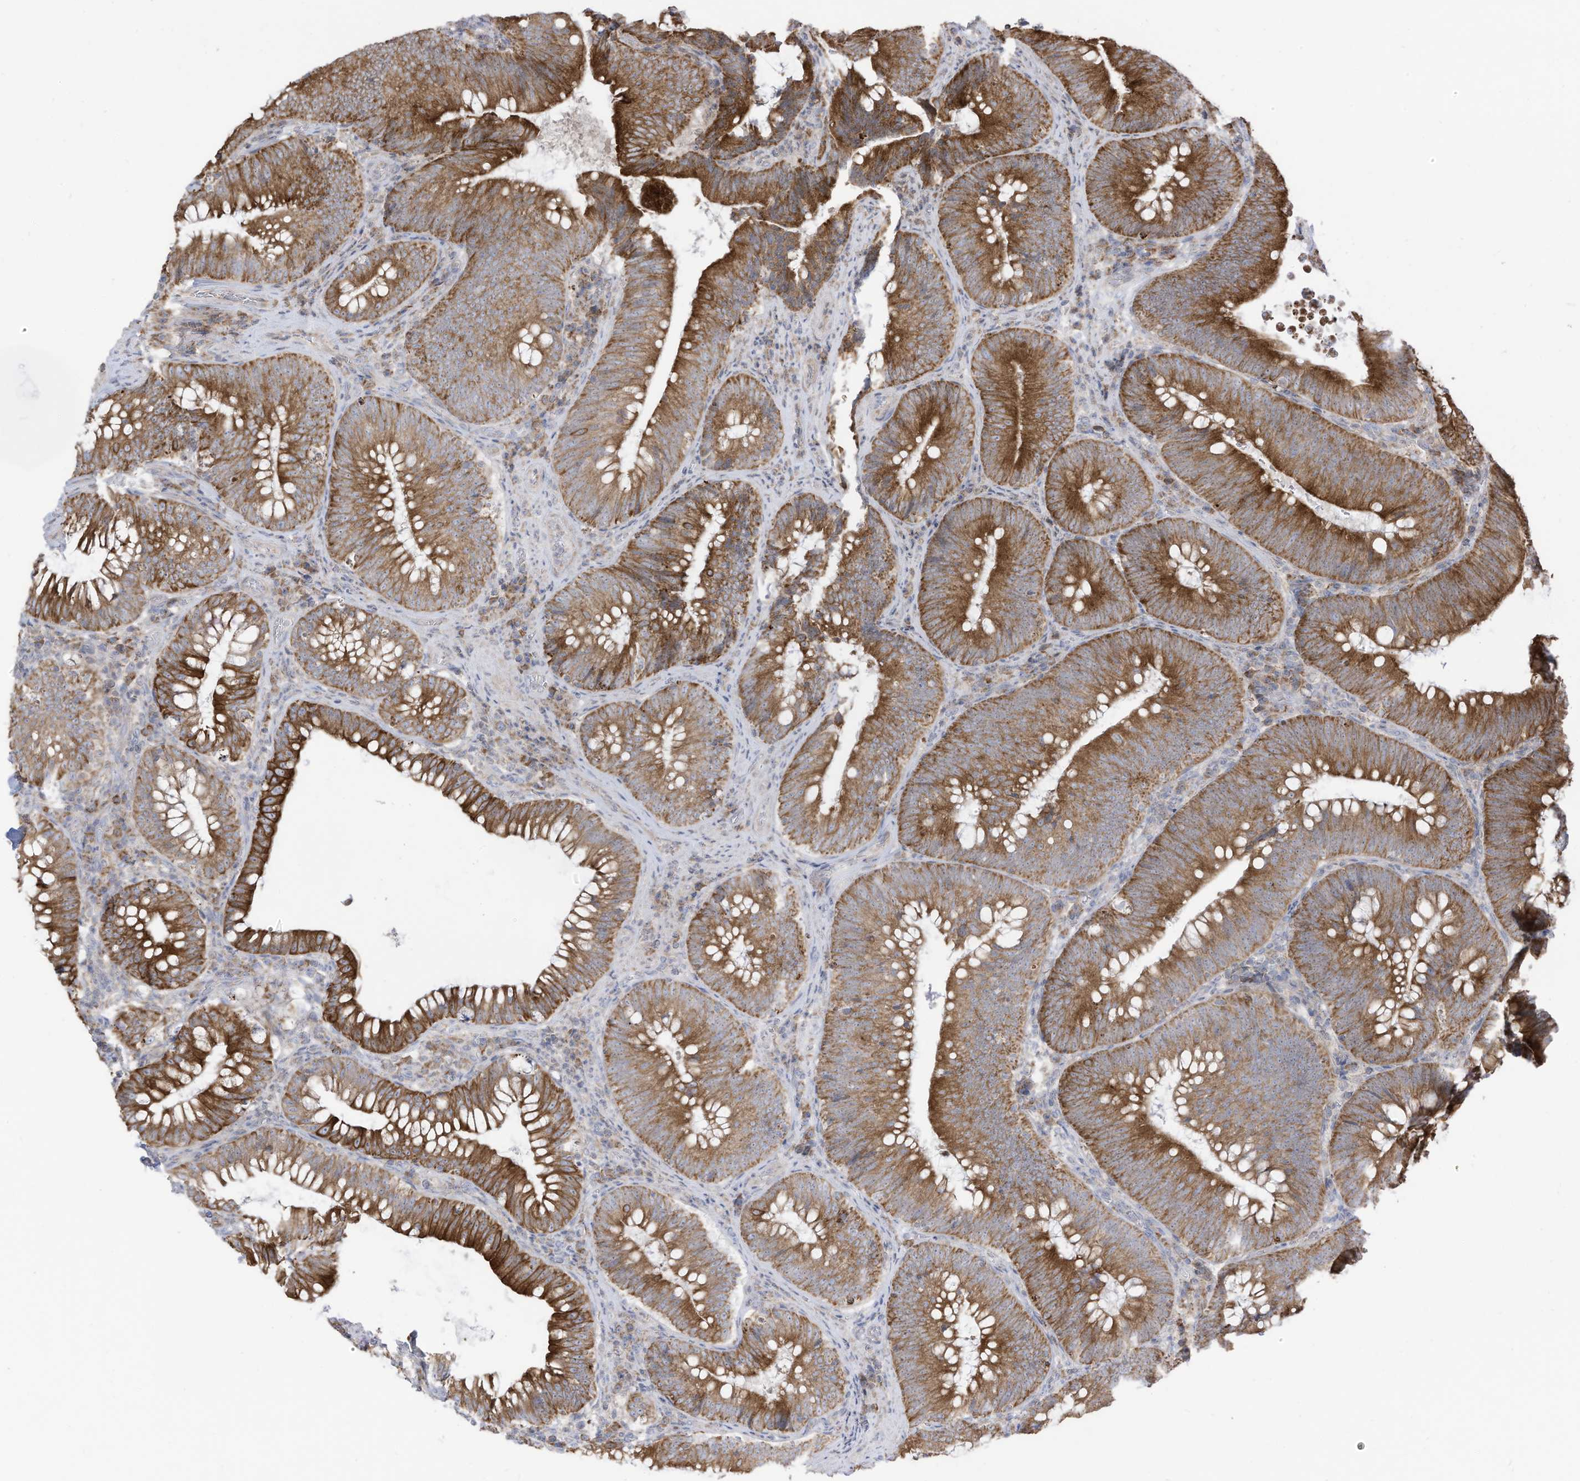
{"staining": {"intensity": "strong", "quantity": ">75%", "location": "cytoplasmic/membranous"}, "tissue": "colorectal cancer", "cell_type": "Tumor cells", "image_type": "cancer", "snomed": [{"axis": "morphology", "description": "Normal tissue, NOS"}, {"axis": "topography", "description": "Colon"}], "caption": "DAB immunohistochemical staining of human colorectal cancer shows strong cytoplasmic/membranous protein positivity in approximately >75% of tumor cells.", "gene": "CGAS", "patient": {"sex": "female", "age": 82}}